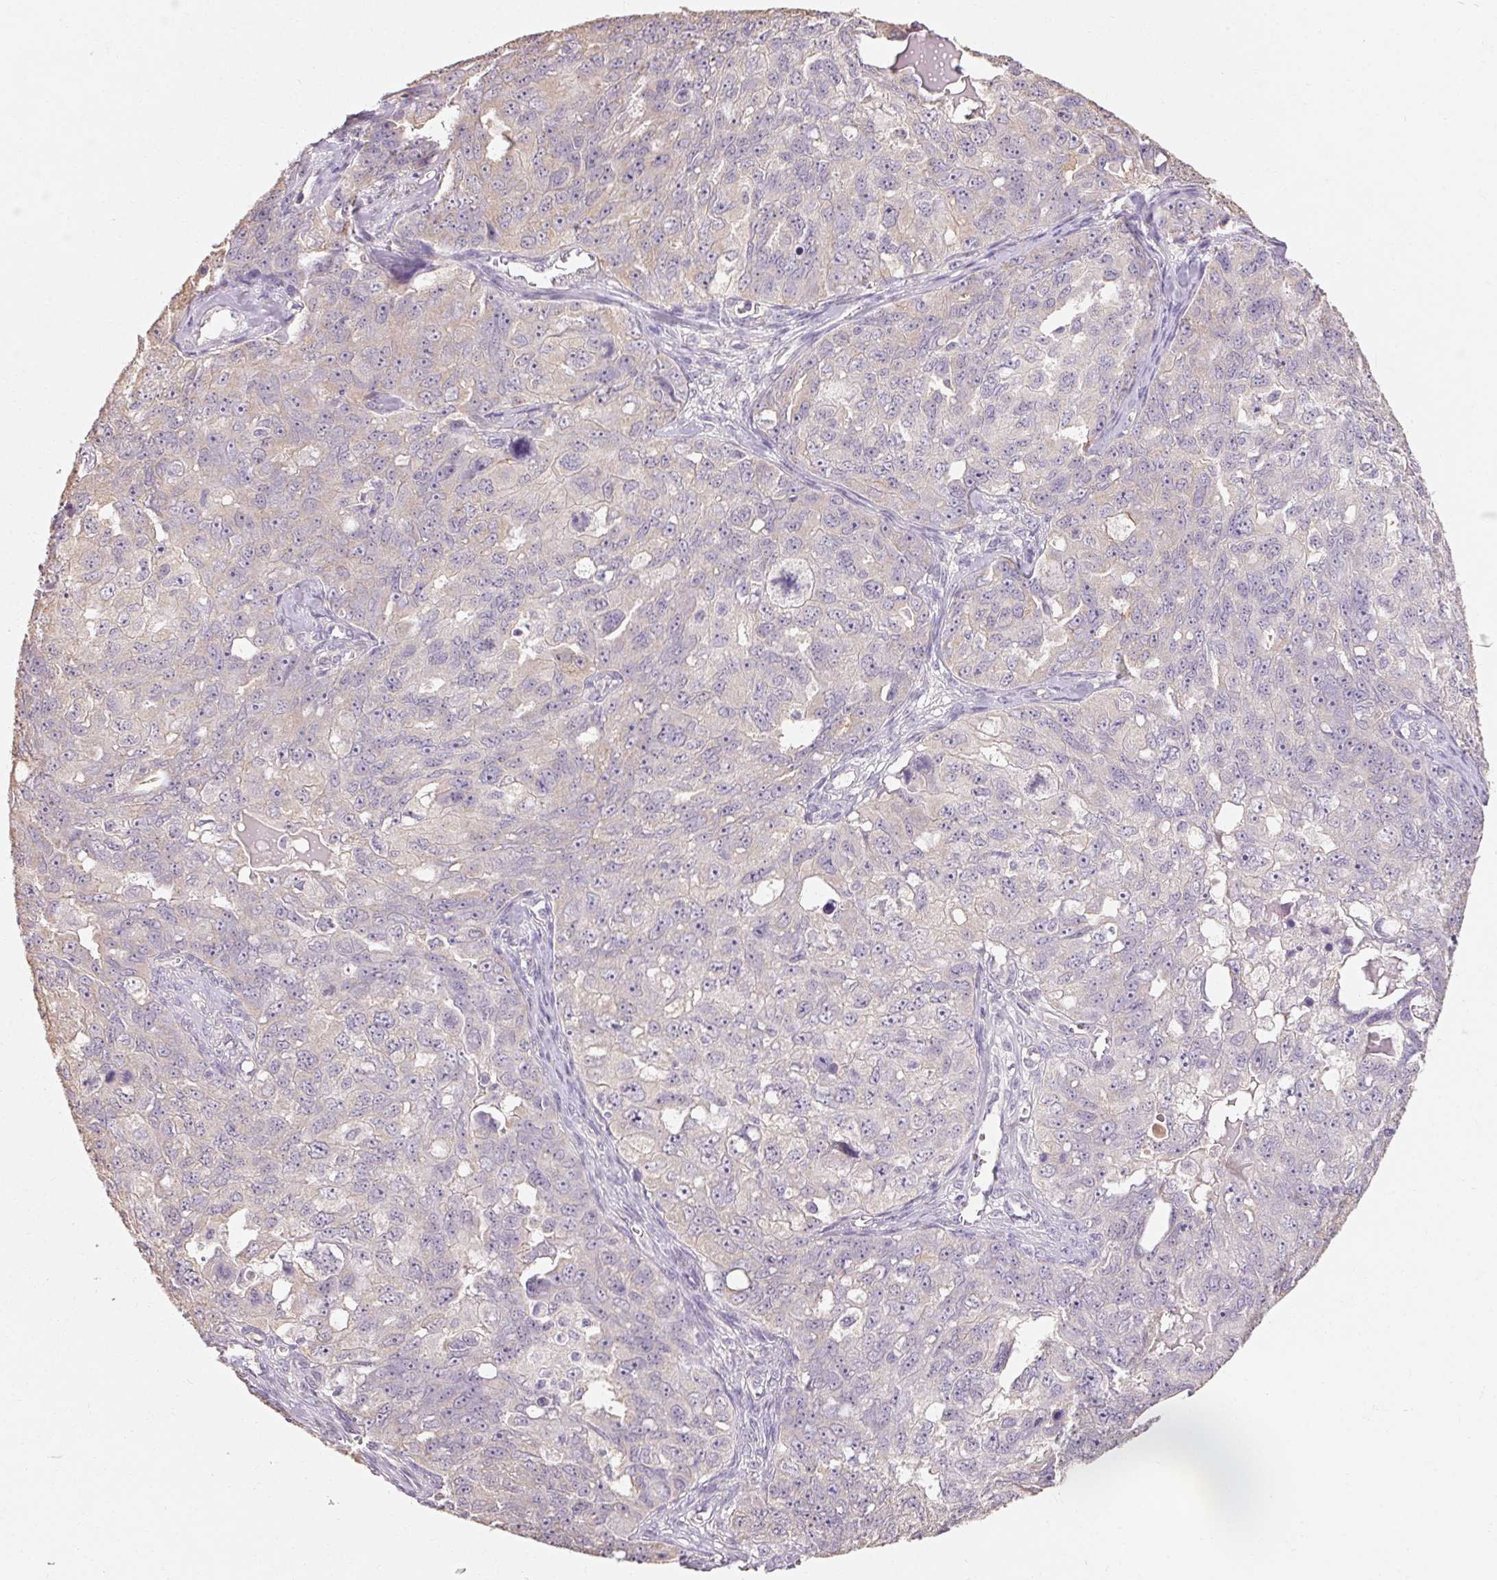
{"staining": {"intensity": "negative", "quantity": "none", "location": "none"}, "tissue": "ovarian cancer", "cell_type": "Tumor cells", "image_type": "cancer", "snomed": [{"axis": "morphology", "description": "Carcinoma, endometroid"}, {"axis": "topography", "description": "Ovary"}], "caption": "DAB (3,3'-diaminobenzidine) immunohistochemical staining of ovarian endometroid carcinoma displays no significant positivity in tumor cells. (DAB (3,3'-diaminobenzidine) immunohistochemistry (IHC) with hematoxylin counter stain).", "gene": "MAP7D2", "patient": {"sex": "female", "age": 70}}